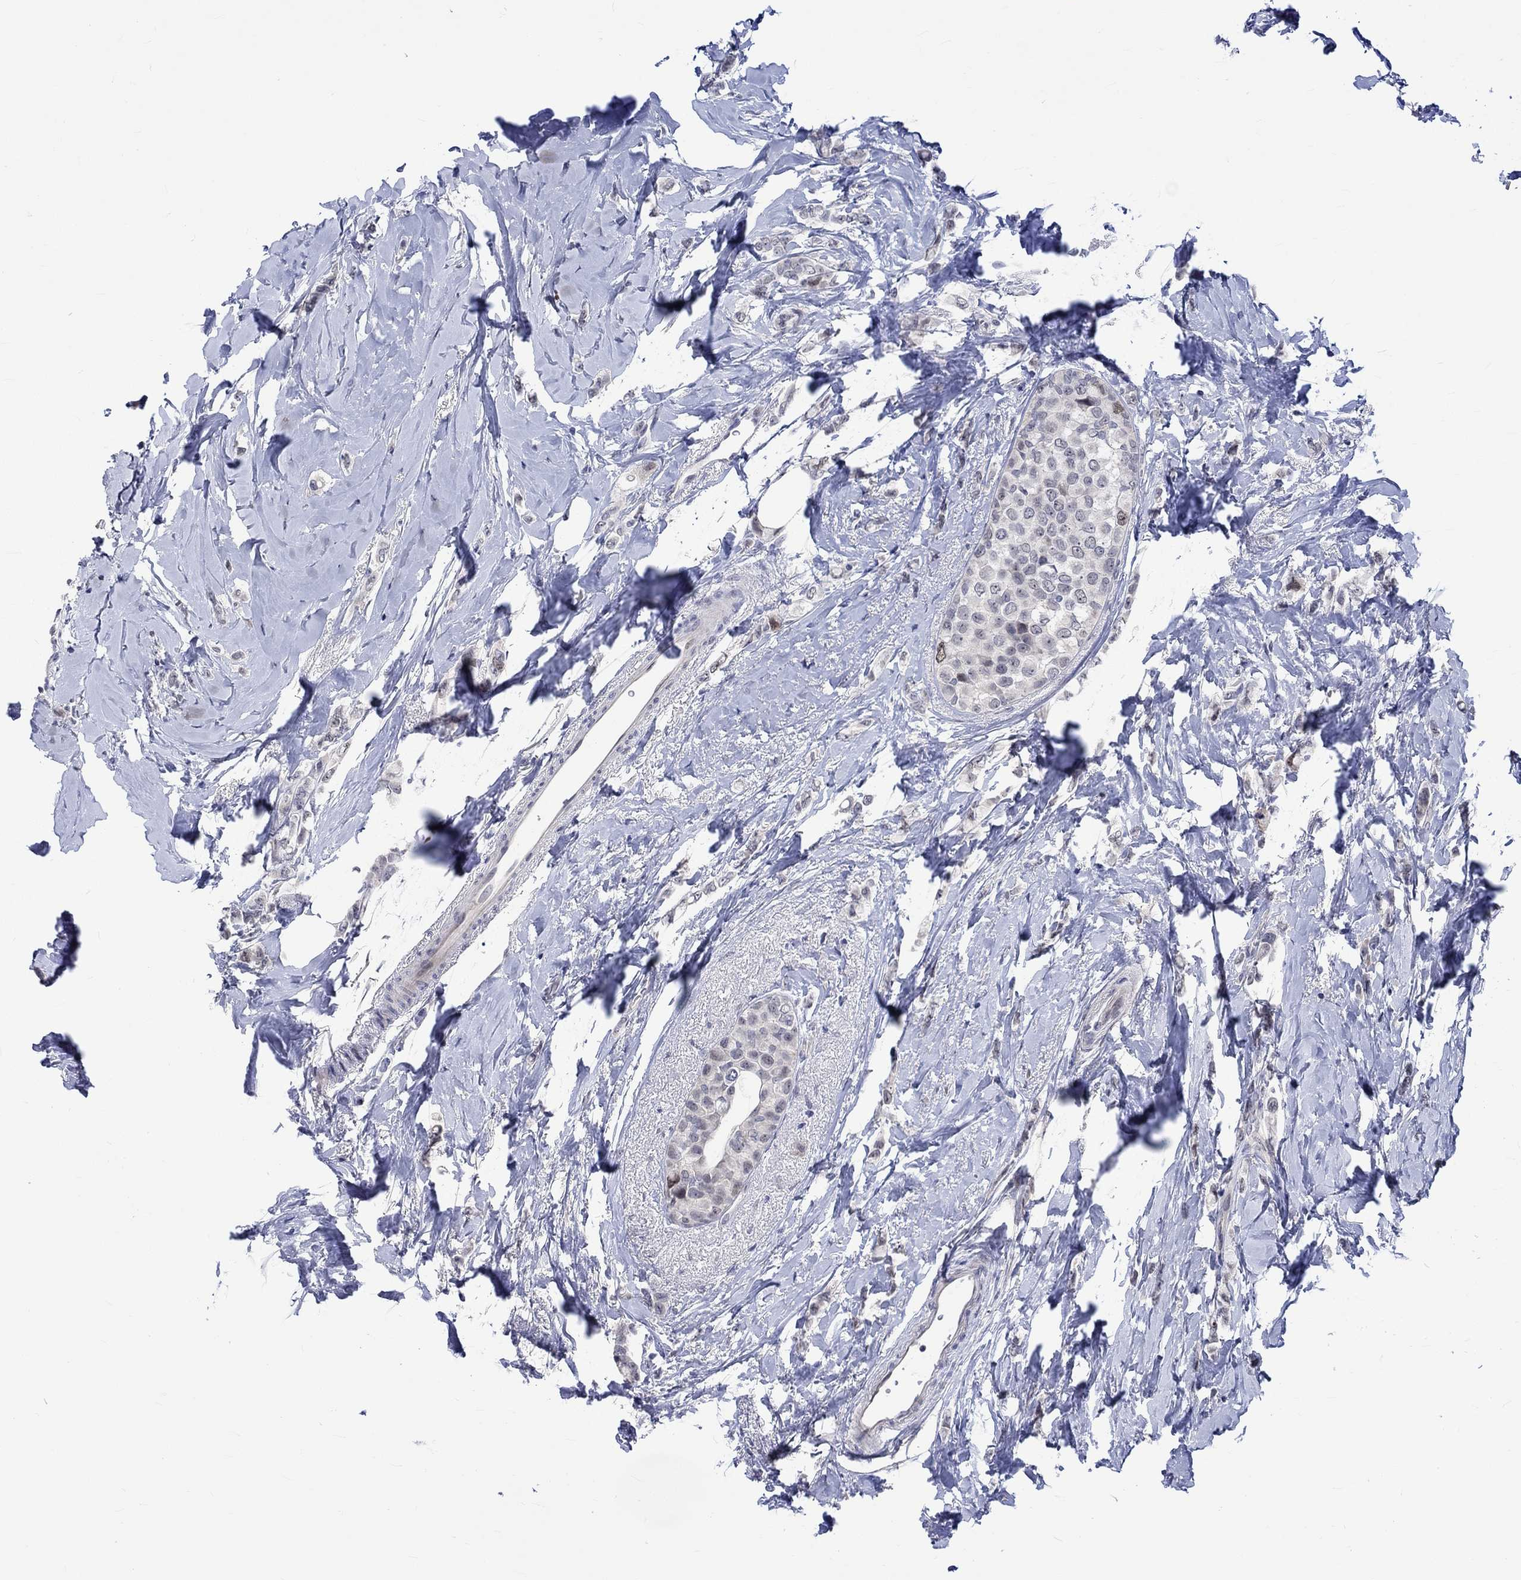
{"staining": {"intensity": "weak", "quantity": "<25%", "location": "nuclear"}, "tissue": "breast cancer", "cell_type": "Tumor cells", "image_type": "cancer", "snomed": [{"axis": "morphology", "description": "Lobular carcinoma"}, {"axis": "topography", "description": "Breast"}], "caption": "Lobular carcinoma (breast) was stained to show a protein in brown. There is no significant staining in tumor cells.", "gene": "E2F8", "patient": {"sex": "female", "age": 66}}